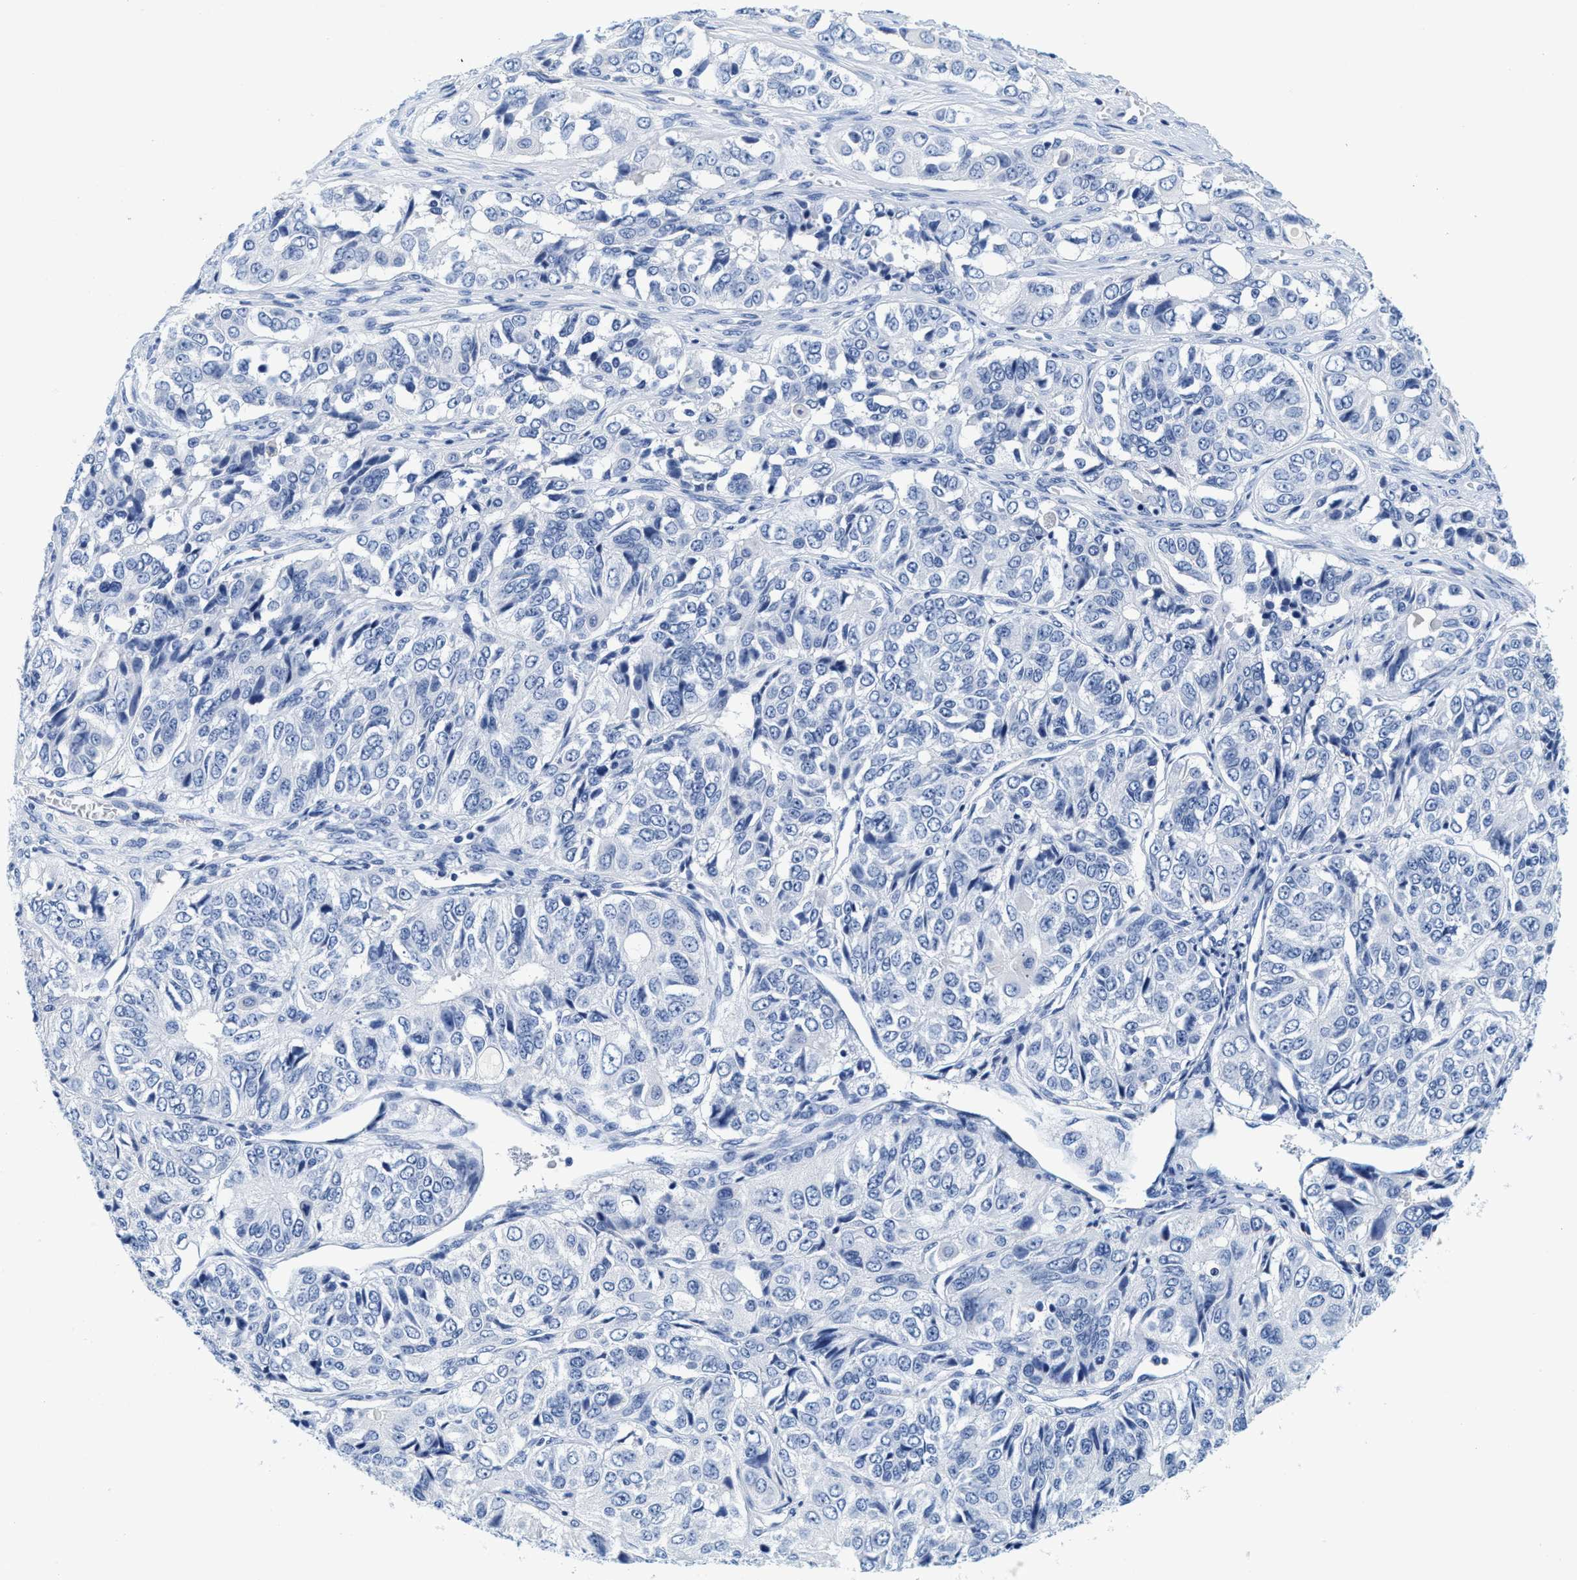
{"staining": {"intensity": "negative", "quantity": "none", "location": "none"}, "tissue": "ovarian cancer", "cell_type": "Tumor cells", "image_type": "cancer", "snomed": [{"axis": "morphology", "description": "Carcinoma, endometroid"}, {"axis": "topography", "description": "Ovary"}], "caption": "There is no significant positivity in tumor cells of endometroid carcinoma (ovarian). (Brightfield microscopy of DAB (3,3'-diaminobenzidine) IHC at high magnification).", "gene": "TTC3", "patient": {"sex": "female", "age": 51}}